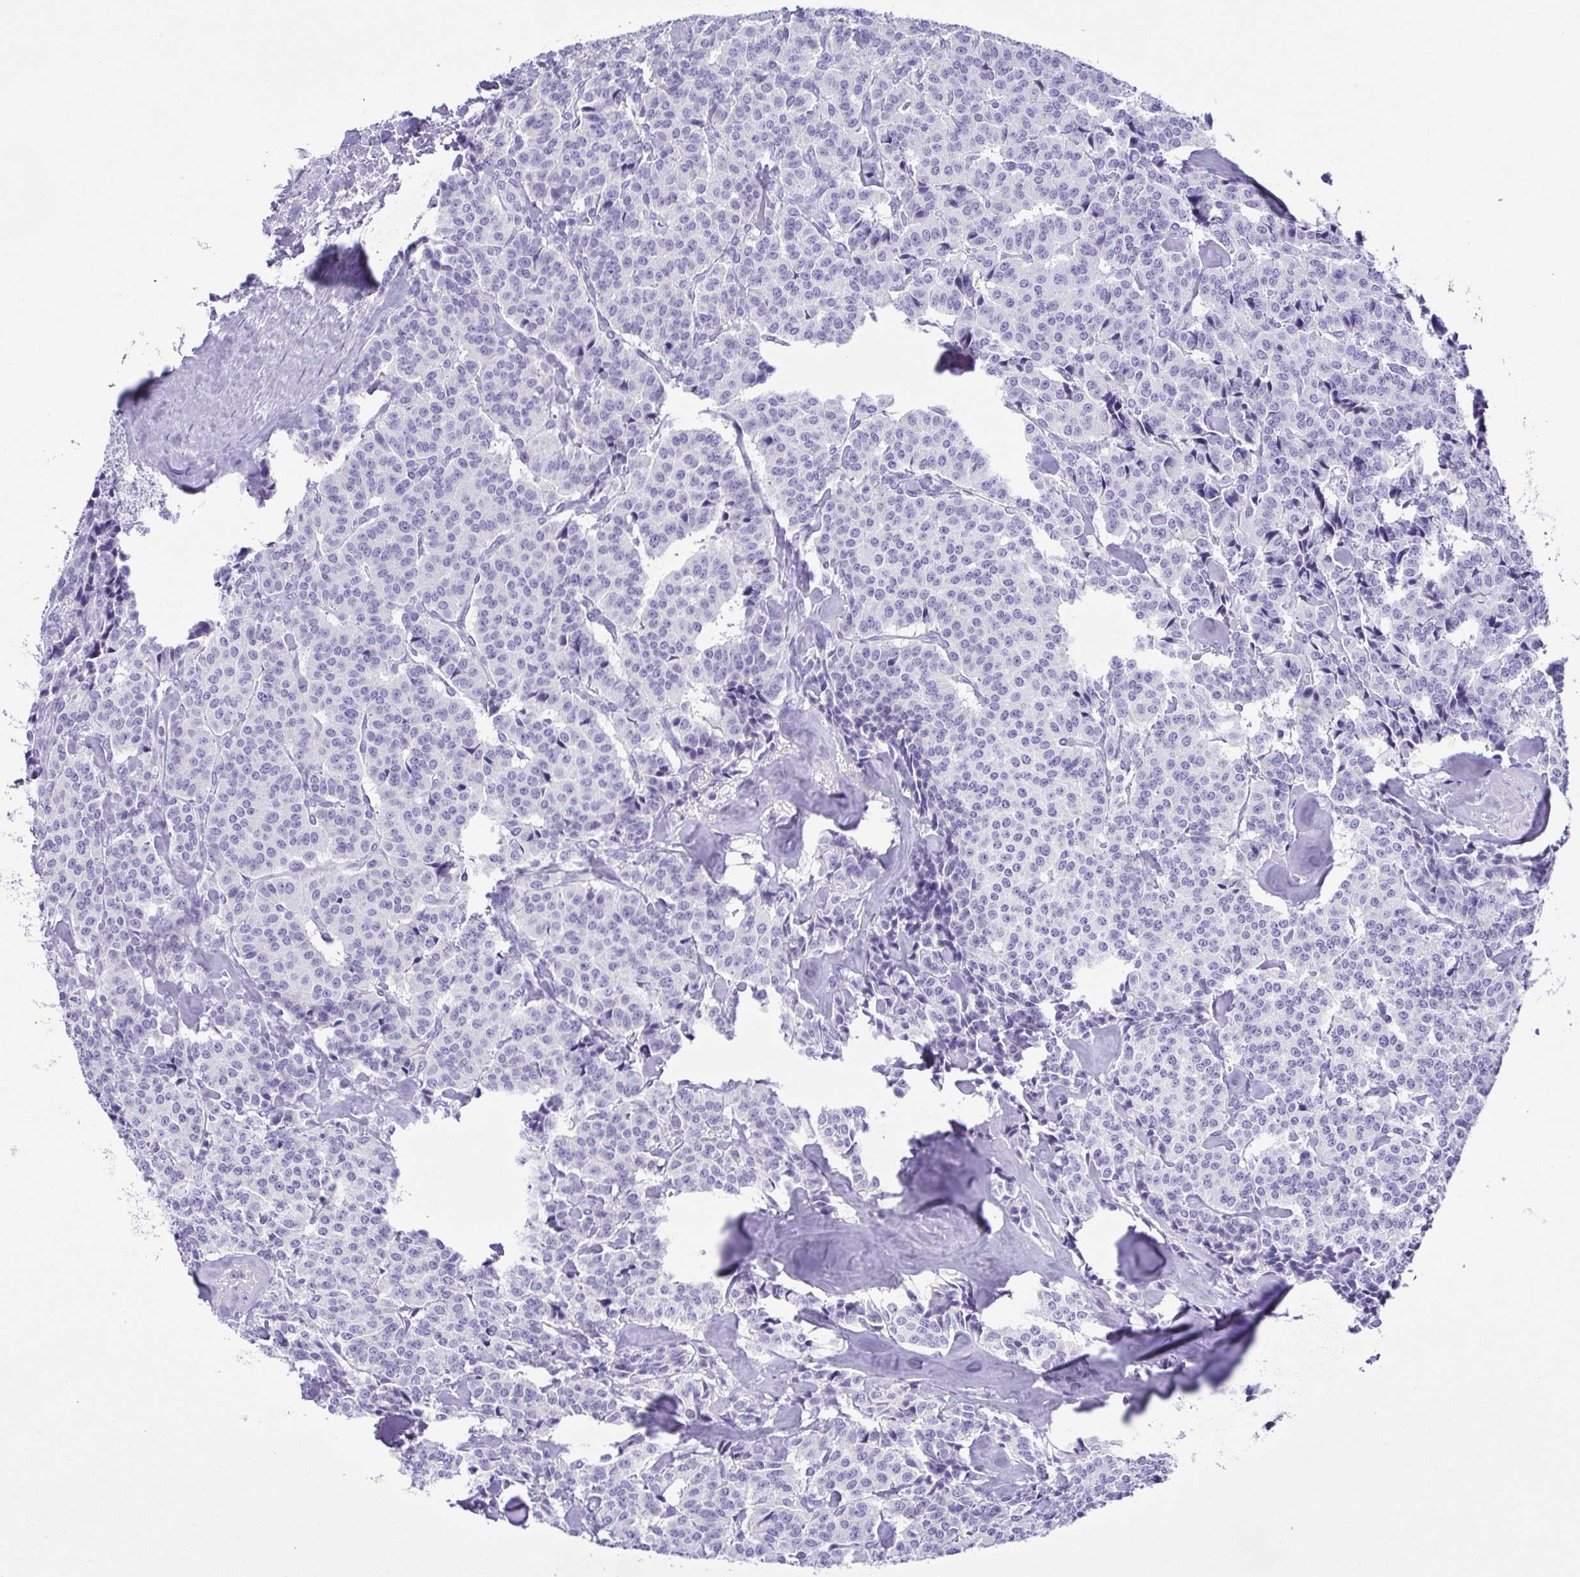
{"staining": {"intensity": "negative", "quantity": "none", "location": "none"}, "tissue": "carcinoid", "cell_type": "Tumor cells", "image_type": "cancer", "snomed": [{"axis": "morphology", "description": "Normal tissue, NOS"}, {"axis": "morphology", "description": "Carcinoid, malignant, NOS"}, {"axis": "topography", "description": "Lung"}], "caption": "An immunohistochemistry (IHC) photomicrograph of carcinoid is shown. There is no staining in tumor cells of carcinoid.", "gene": "PAK3", "patient": {"sex": "female", "age": 46}}